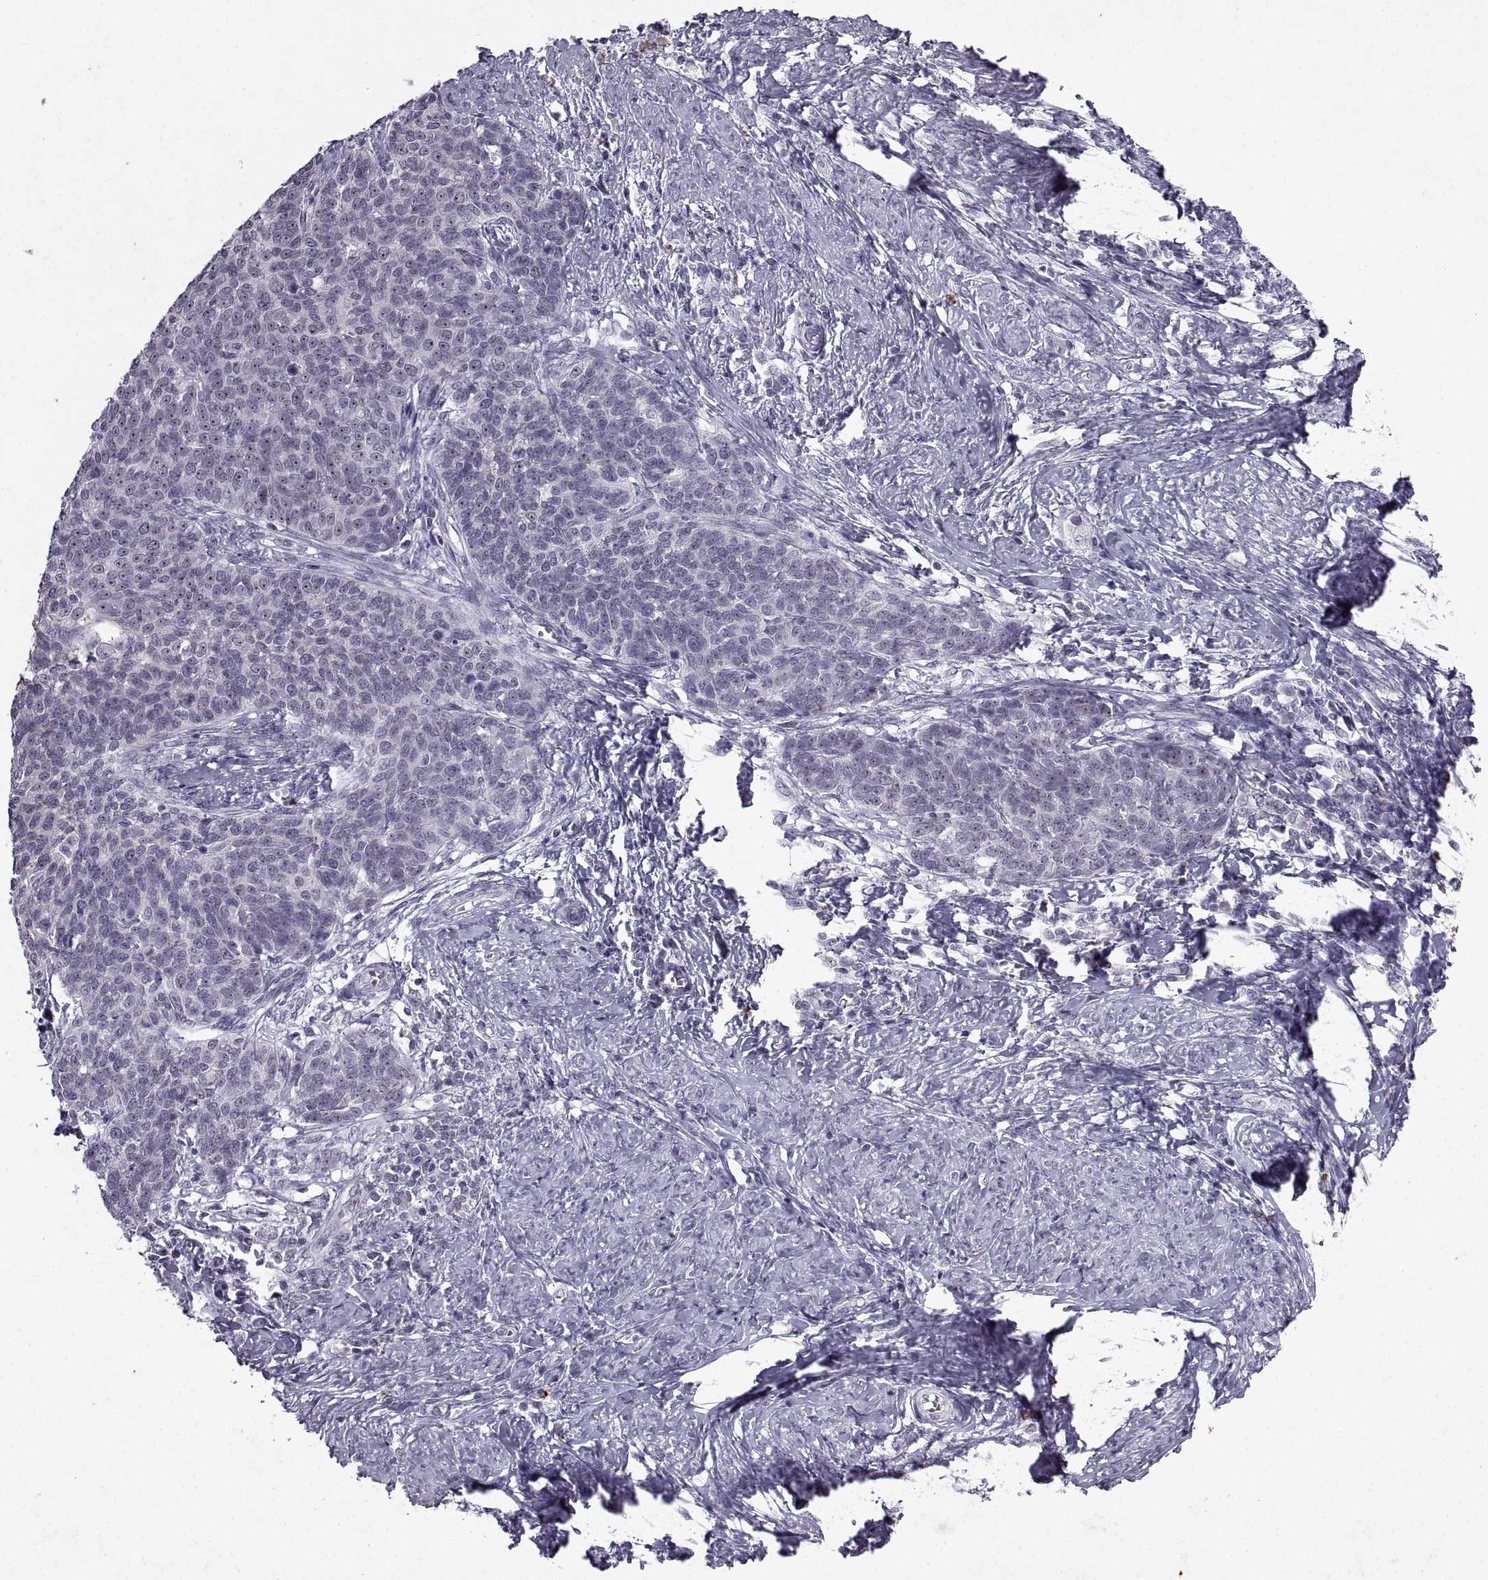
{"staining": {"intensity": "moderate", "quantity": "25%-75%", "location": "nuclear"}, "tissue": "cervical cancer", "cell_type": "Tumor cells", "image_type": "cancer", "snomed": [{"axis": "morphology", "description": "Squamous cell carcinoma, NOS"}, {"axis": "topography", "description": "Cervix"}], "caption": "Tumor cells reveal medium levels of moderate nuclear staining in about 25%-75% of cells in cervical cancer (squamous cell carcinoma). (DAB IHC with brightfield microscopy, high magnification).", "gene": "SINHCAF", "patient": {"sex": "female", "age": 39}}